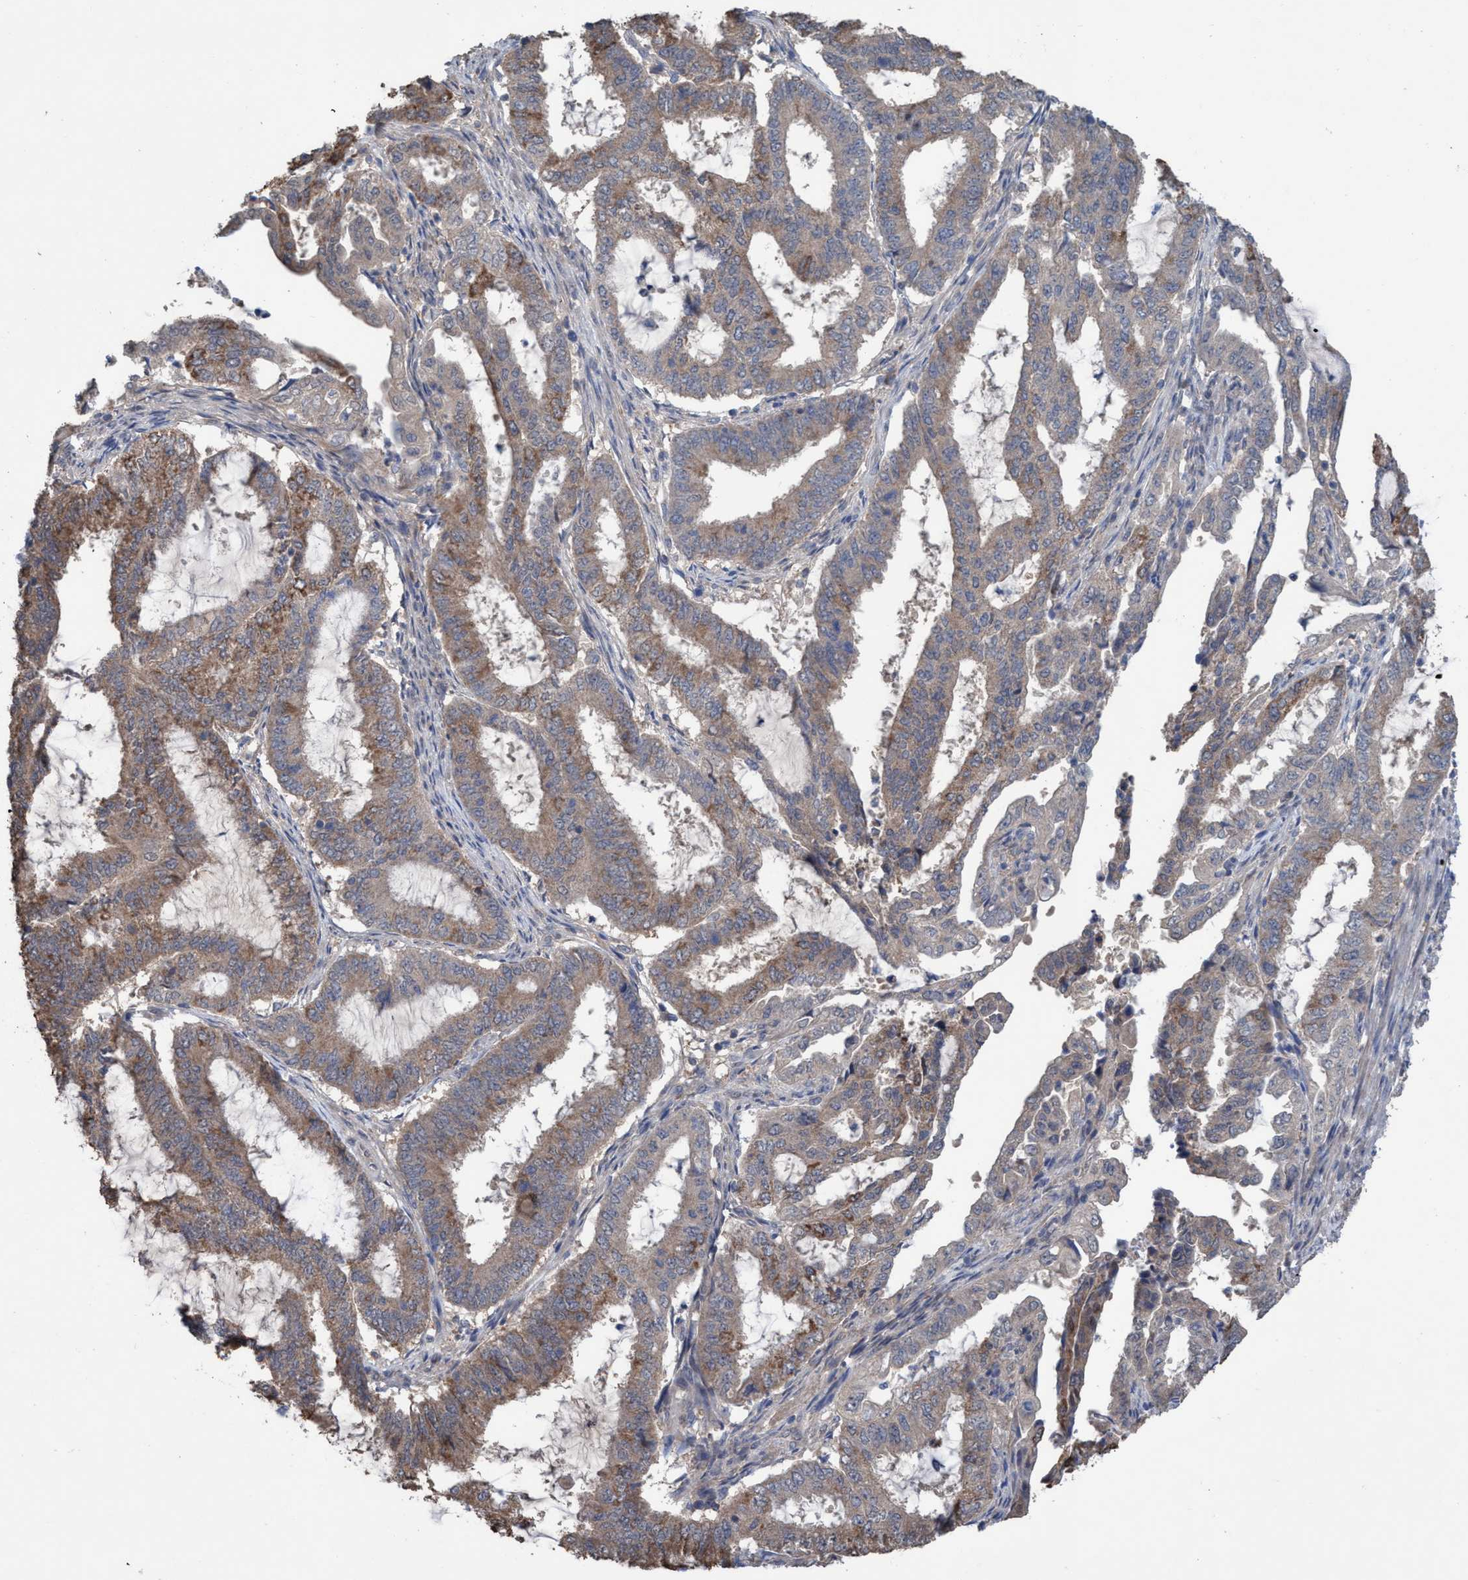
{"staining": {"intensity": "weak", "quantity": ">75%", "location": "cytoplasmic/membranous"}, "tissue": "endometrial cancer", "cell_type": "Tumor cells", "image_type": "cancer", "snomed": [{"axis": "morphology", "description": "Adenocarcinoma, NOS"}, {"axis": "topography", "description": "Endometrium"}], "caption": "The photomicrograph displays a brown stain indicating the presence of a protein in the cytoplasmic/membranous of tumor cells in endometrial cancer.", "gene": "GLOD4", "patient": {"sex": "female", "age": 51}}